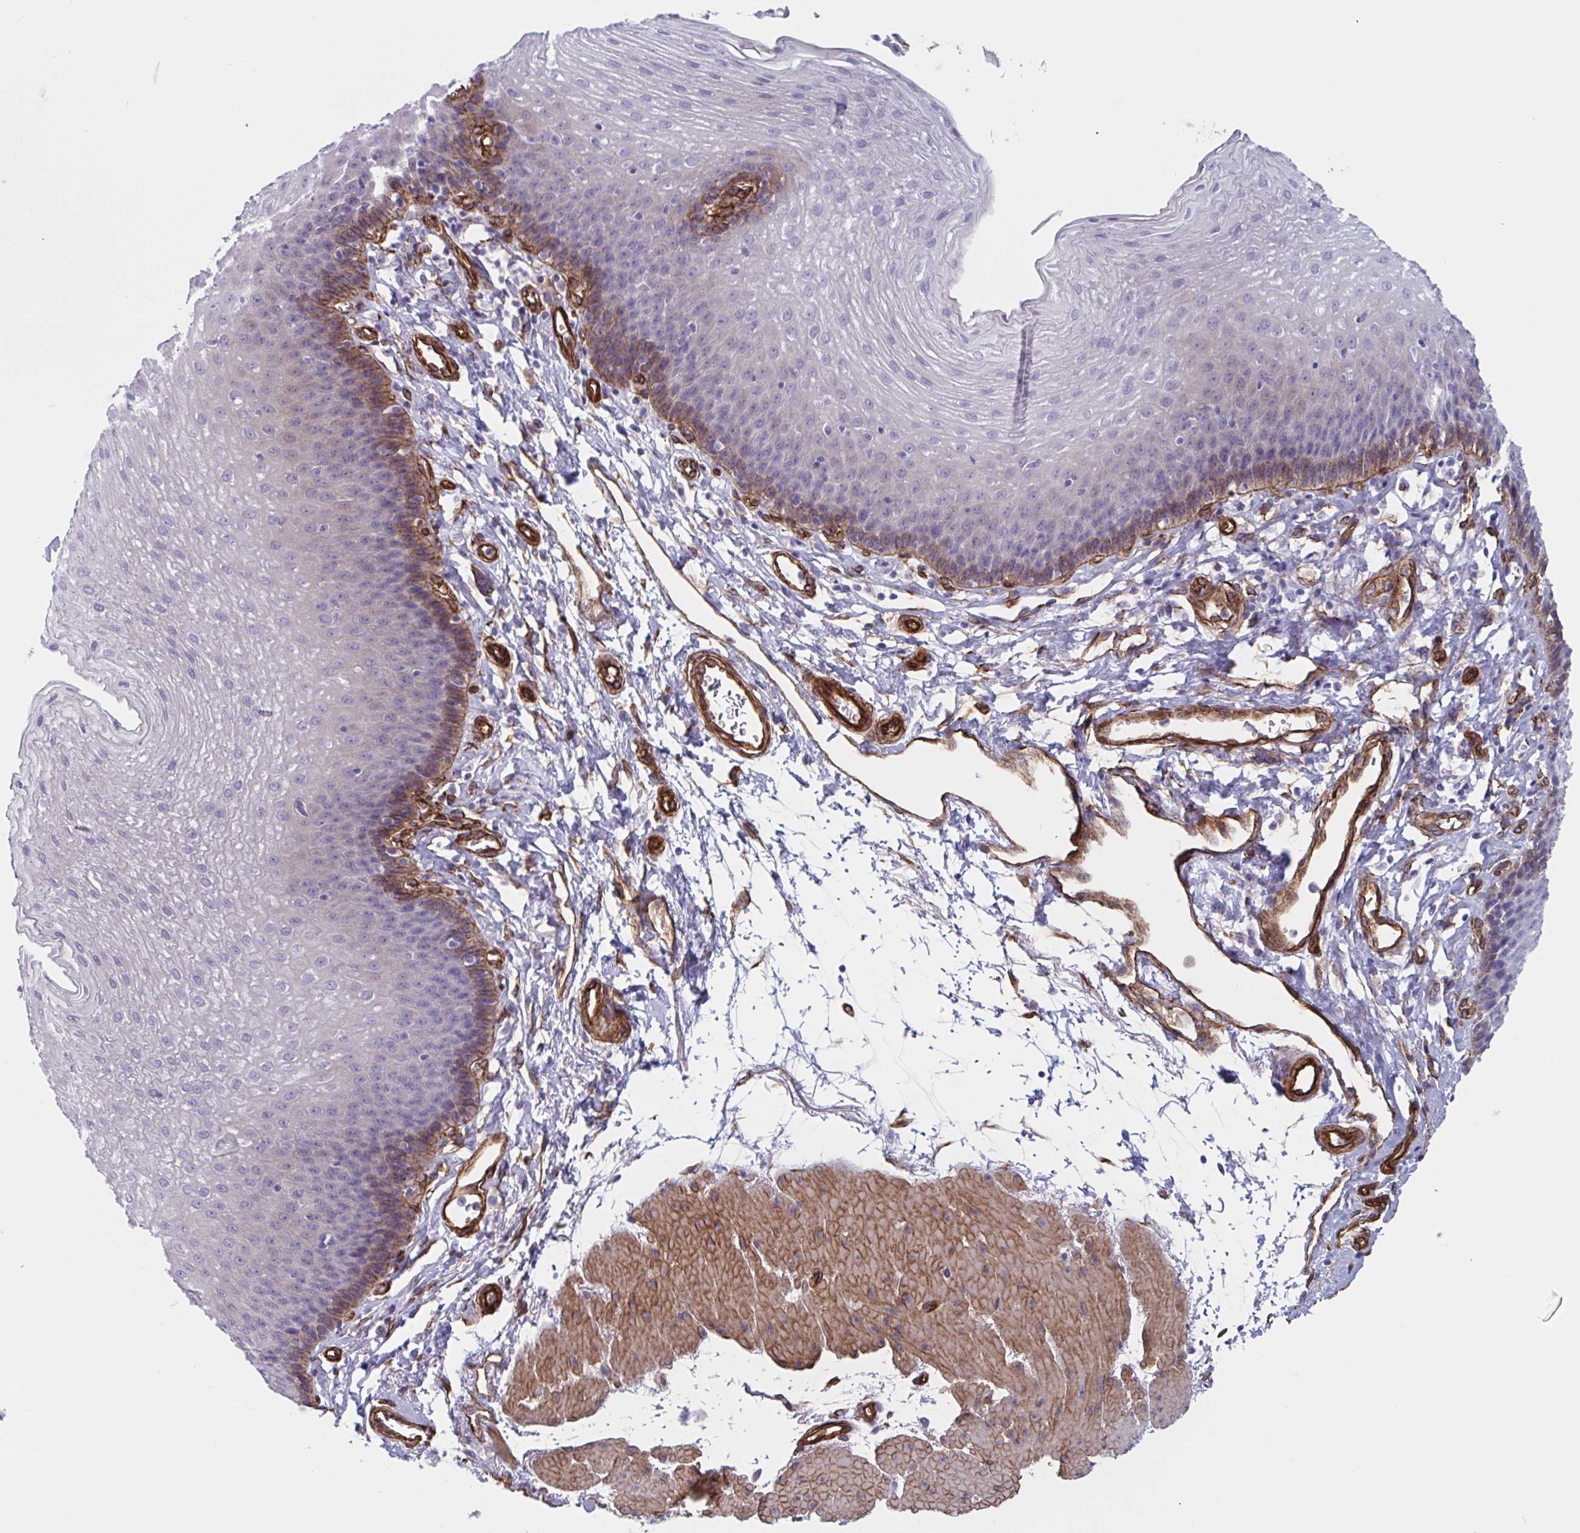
{"staining": {"intensity": "moderate", "quantity": "<25%", "location": "cytoplasmic/membranous"}, "tissue": "esophagus", "cell_type": "Squamous epithelial cells", "image_type": "normal", "snomed": [{"axis": "morphology", "description": "Normal tissue, NOS"}, {"axis": "topography", "description": "Esophagus"}], "caption": "Immunohistochemistry (IHC) photomicrograph of normal human esophagus stained for a protein (brown), which displays low levels of moderate cytoplasmic/membranous positivity in about <25% of squamous epithelial cells.", "gene": "CITED4", "patient": {"sex": "female", "age": 81}}